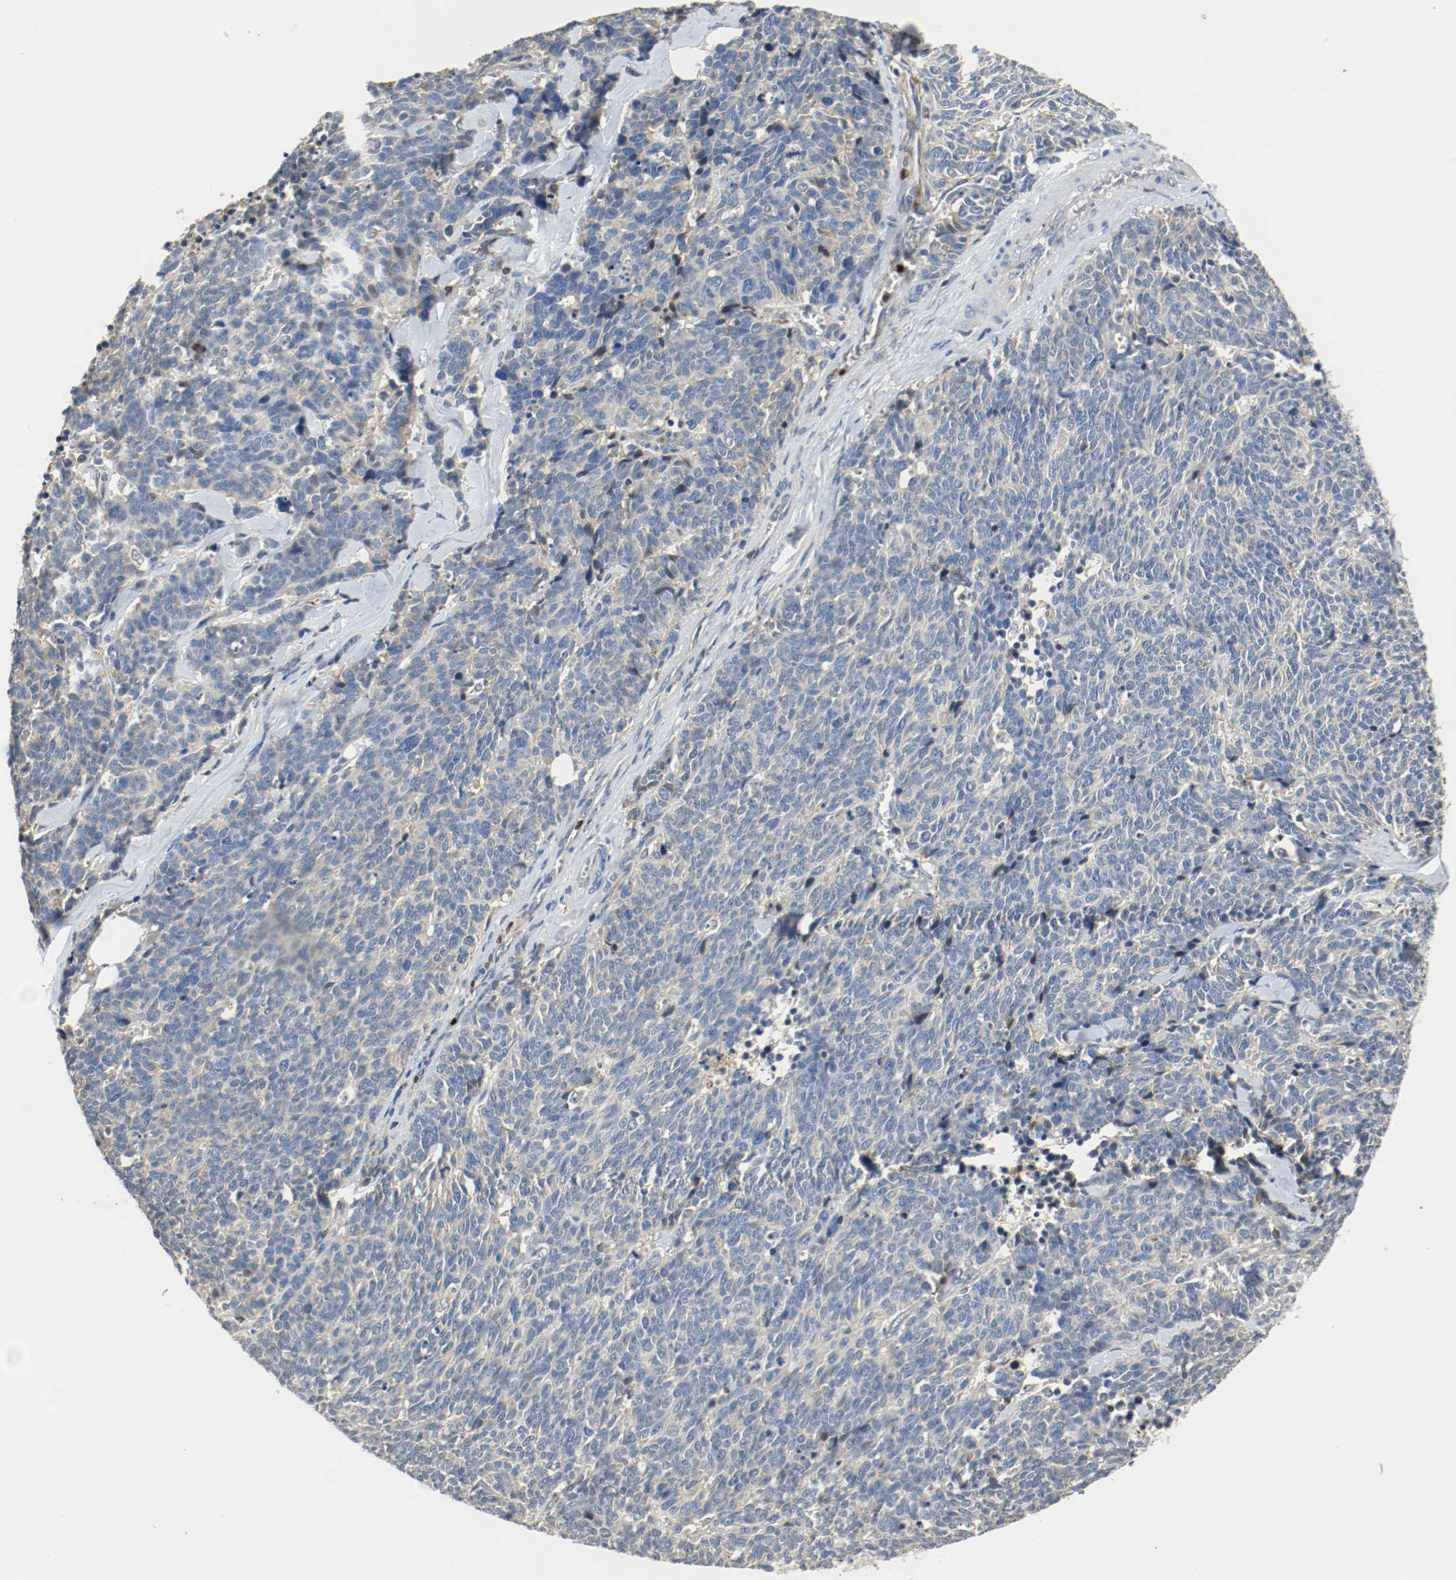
{"staining": {"intensity": "negative", "quantity": "none", "location": "none"}, "tissue": "lung cancer", "cell_type": "Tumor cells", "image_type": "cancer", "snomed": [{"axis": "morphology", "description": "Neoplasm, malignant, NOS"}, {"axis": "topography", "description": "Lung"}], "caption": "Lung cancer (neoplasm (malignant)) stained for a protein using immunohistochemistry (IHC) displays no positivity tumor cells.", "gene": "BLK", "patient": {"sex": "female", "age": 58}}